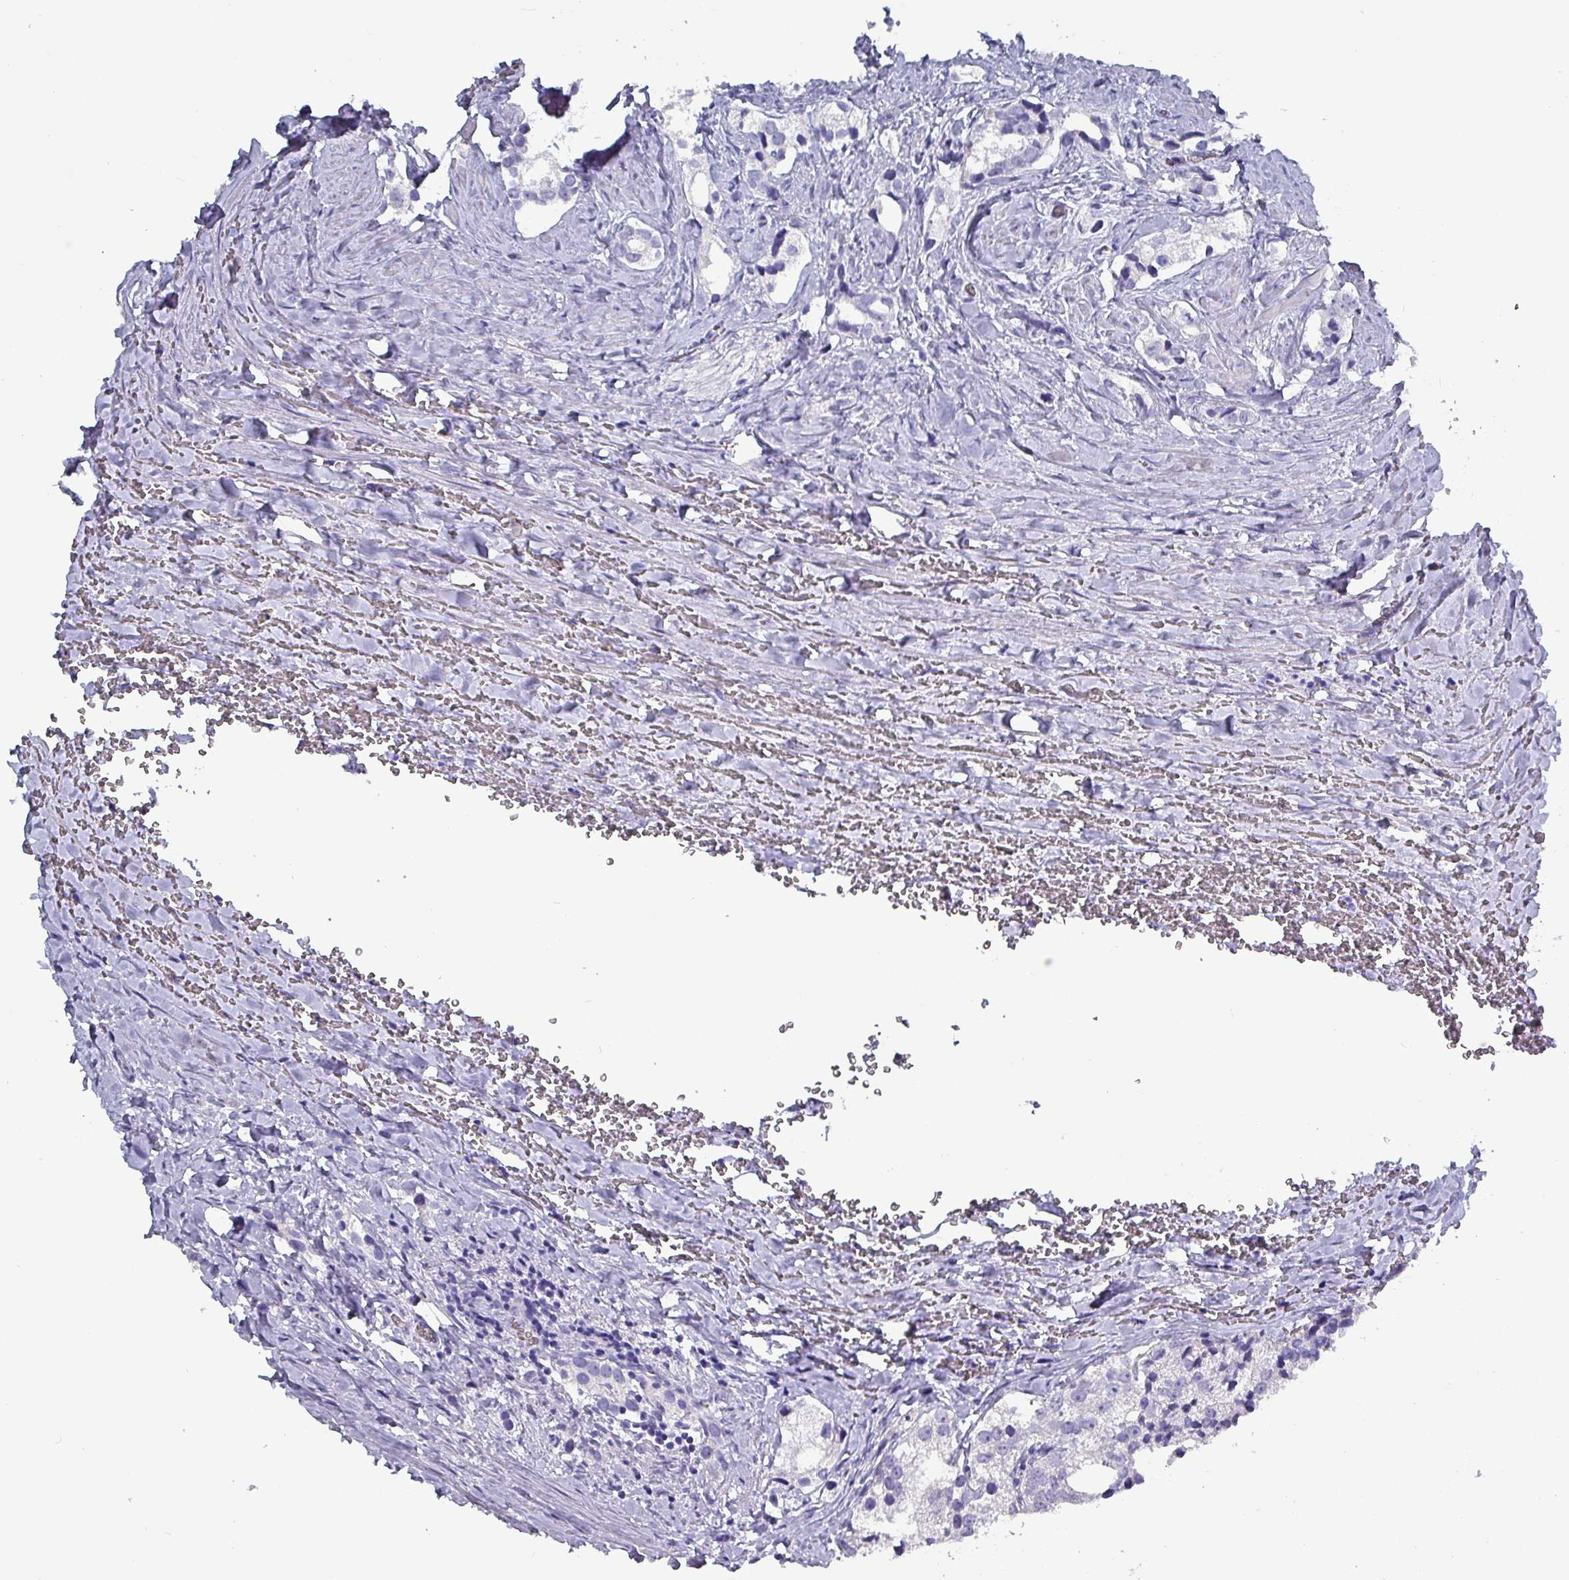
{"staining": {"intensity": "negative", "quantity": "none", "location": "none"}, "tissue": "prostate cancer", "cell_type": "Tumor cells", "image_type": "cancer", "snomed": [{"axis": "morphology", "description": "Adenocarcinoma, High grade"}, {"axis": "topography", "description": "Prostate"}], "caption": "This is a image of immunohistochemistry staining of prostate cancer, which shows no positivity in tumor cells.", "gene": "INS-IGF2", "patient": {"sex": "male", "age": 66}}